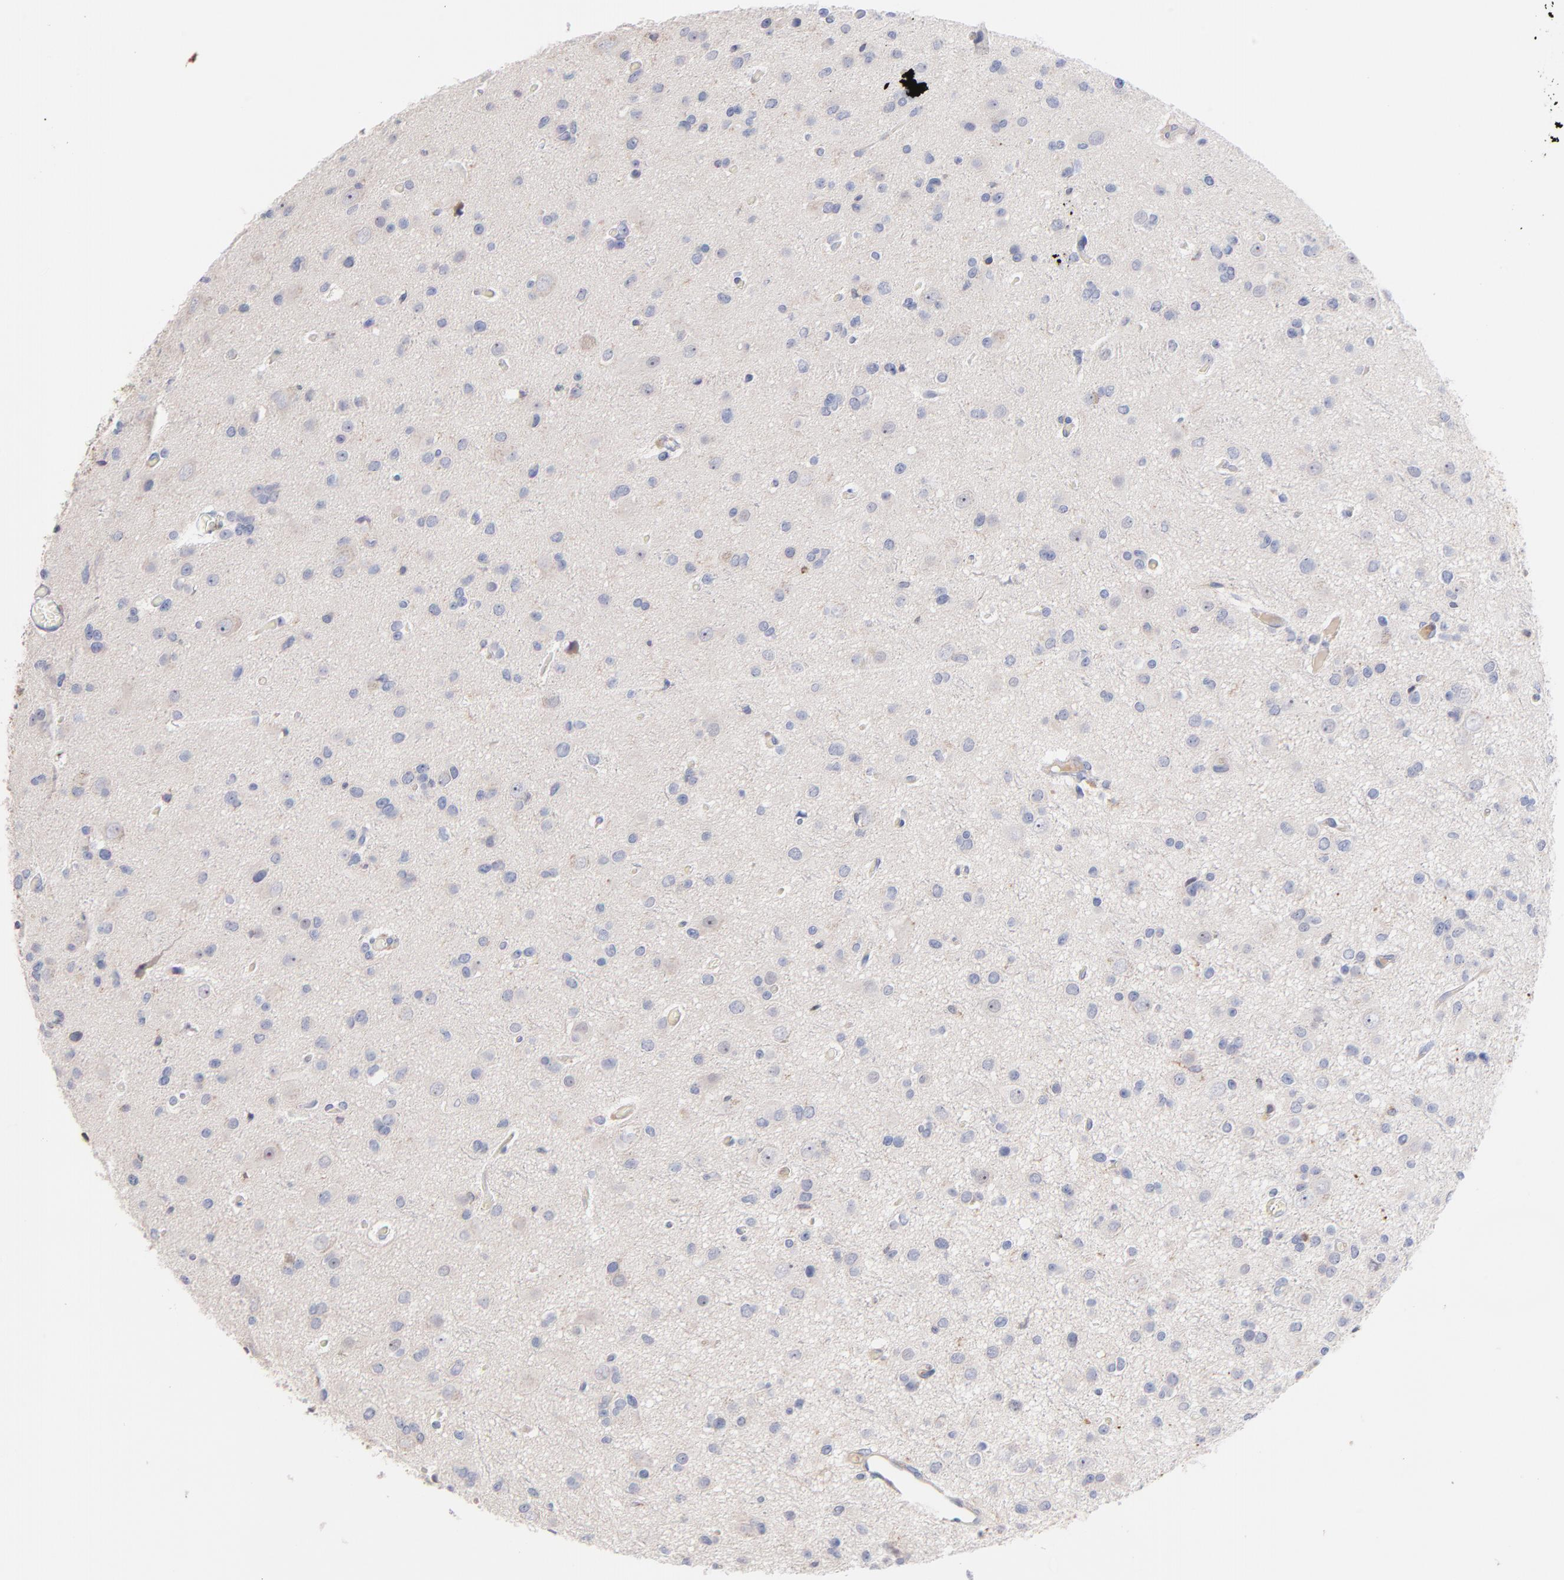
{"staining": {"intensity": "weak", "quantity": "<25%", "location": "cytoplasmic/membranous"}, "tissue": "glioma", "cell_type": "Tumor cells", "image_type": "cancer", "snomed": [{"axis": "morphology", "description": "Glioma, malignant, Low grade"}, {"axis": "topography", "description": "Brain"}], "caption": "Low-grade glioma (malignant) was stained to show a protein in brown. There is no significant expression in tumor cells. (DAB (3,3'-diaminobenzidine) immunohistochemistry (IHC), high magnification).", "gene": "KREMEN2", "patient": {"sex": "male", "age": 42}}